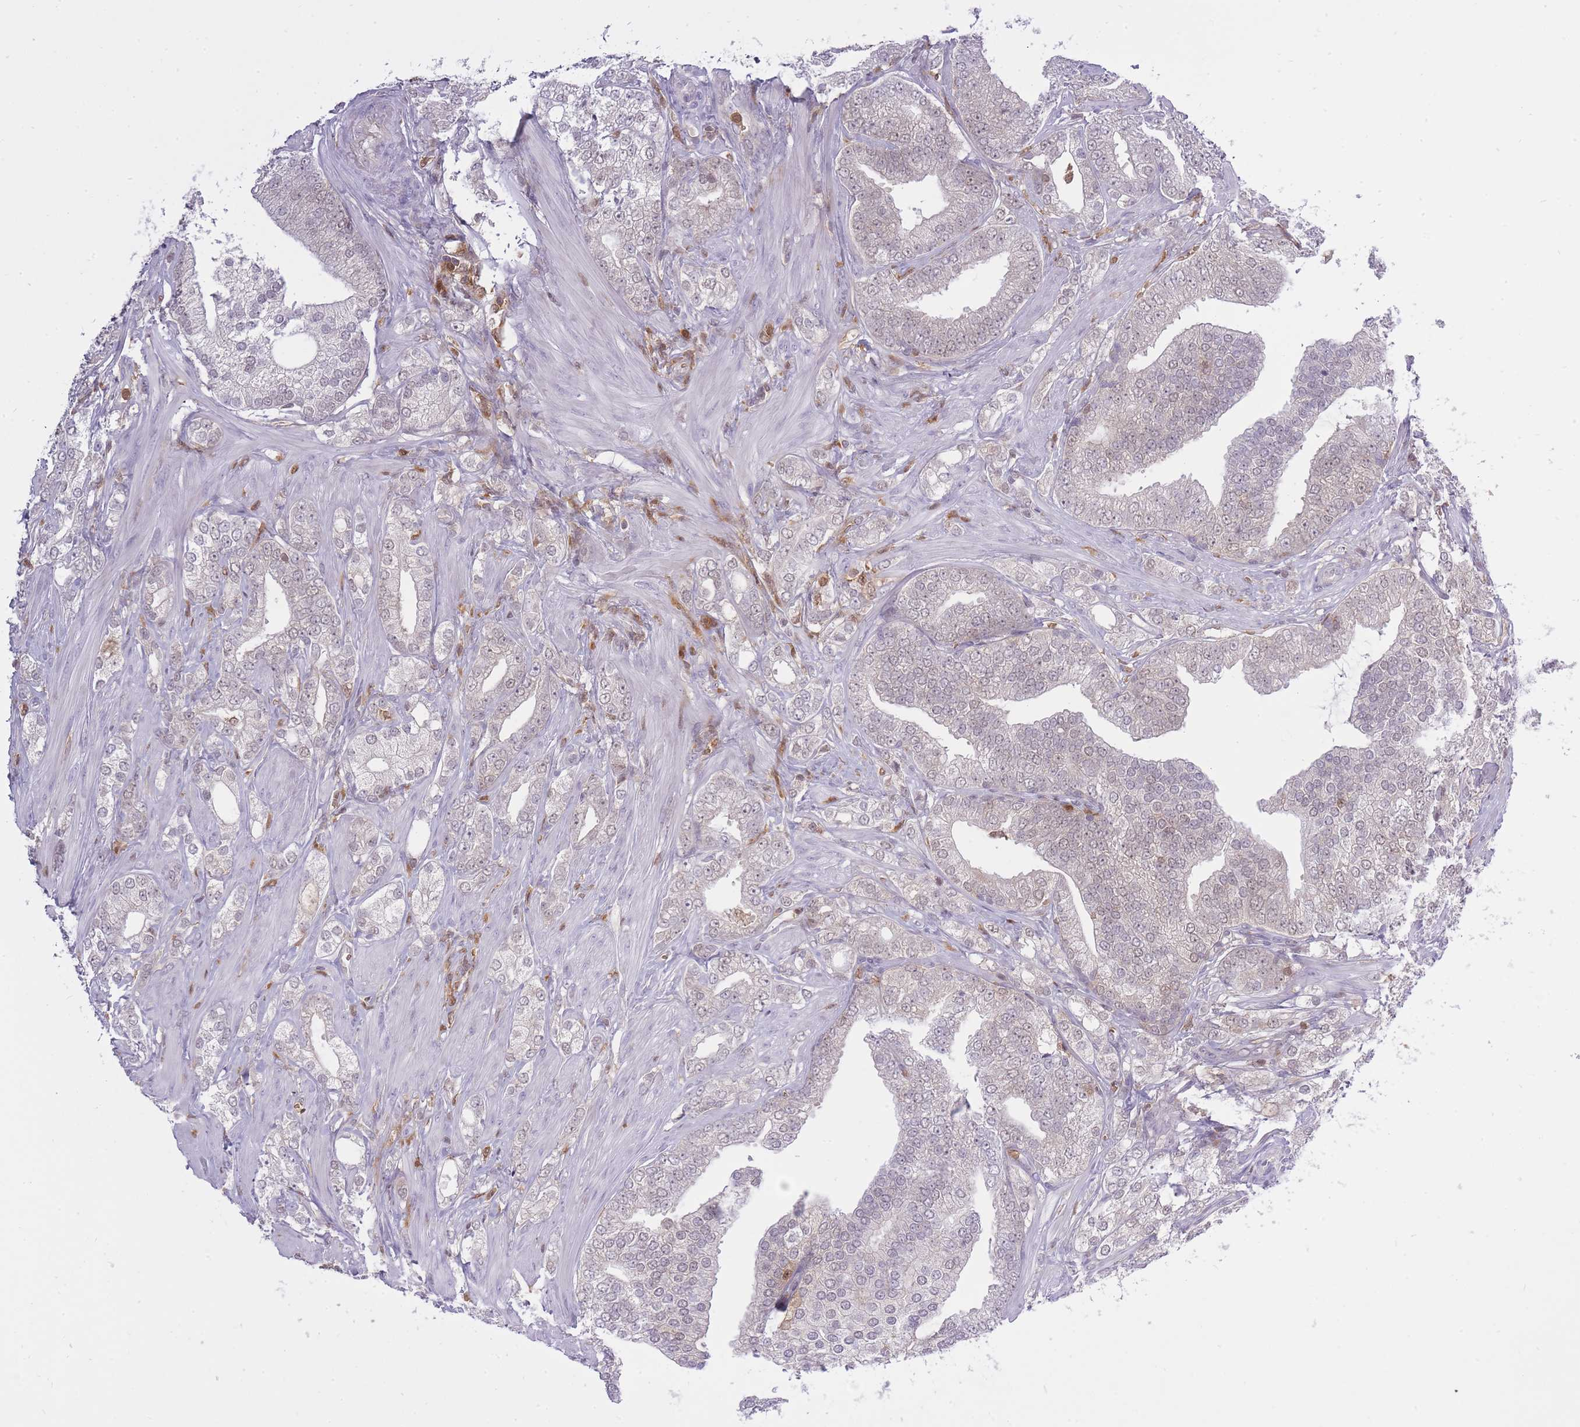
{"staining": {"intensity": "weak", "quantity": "25%-75%", "location": "nuclear"}, "tissue": "prostate cancer", "cell_type": "Tumor cells", "image_type": "cancer", "snomed": [{"axis": "morphology", "description": "Adenocarcinoma, High grade"}, {"axis": "topography", "description": "Prostate"}], "caption": "DAB immunohistochemical staining of prostate cancer shows weak nuclear protein staining in approximately 25%-75% of tumor cells.", "gene": "CXorf38", "patient": {"sex": "male", "age": 50}}